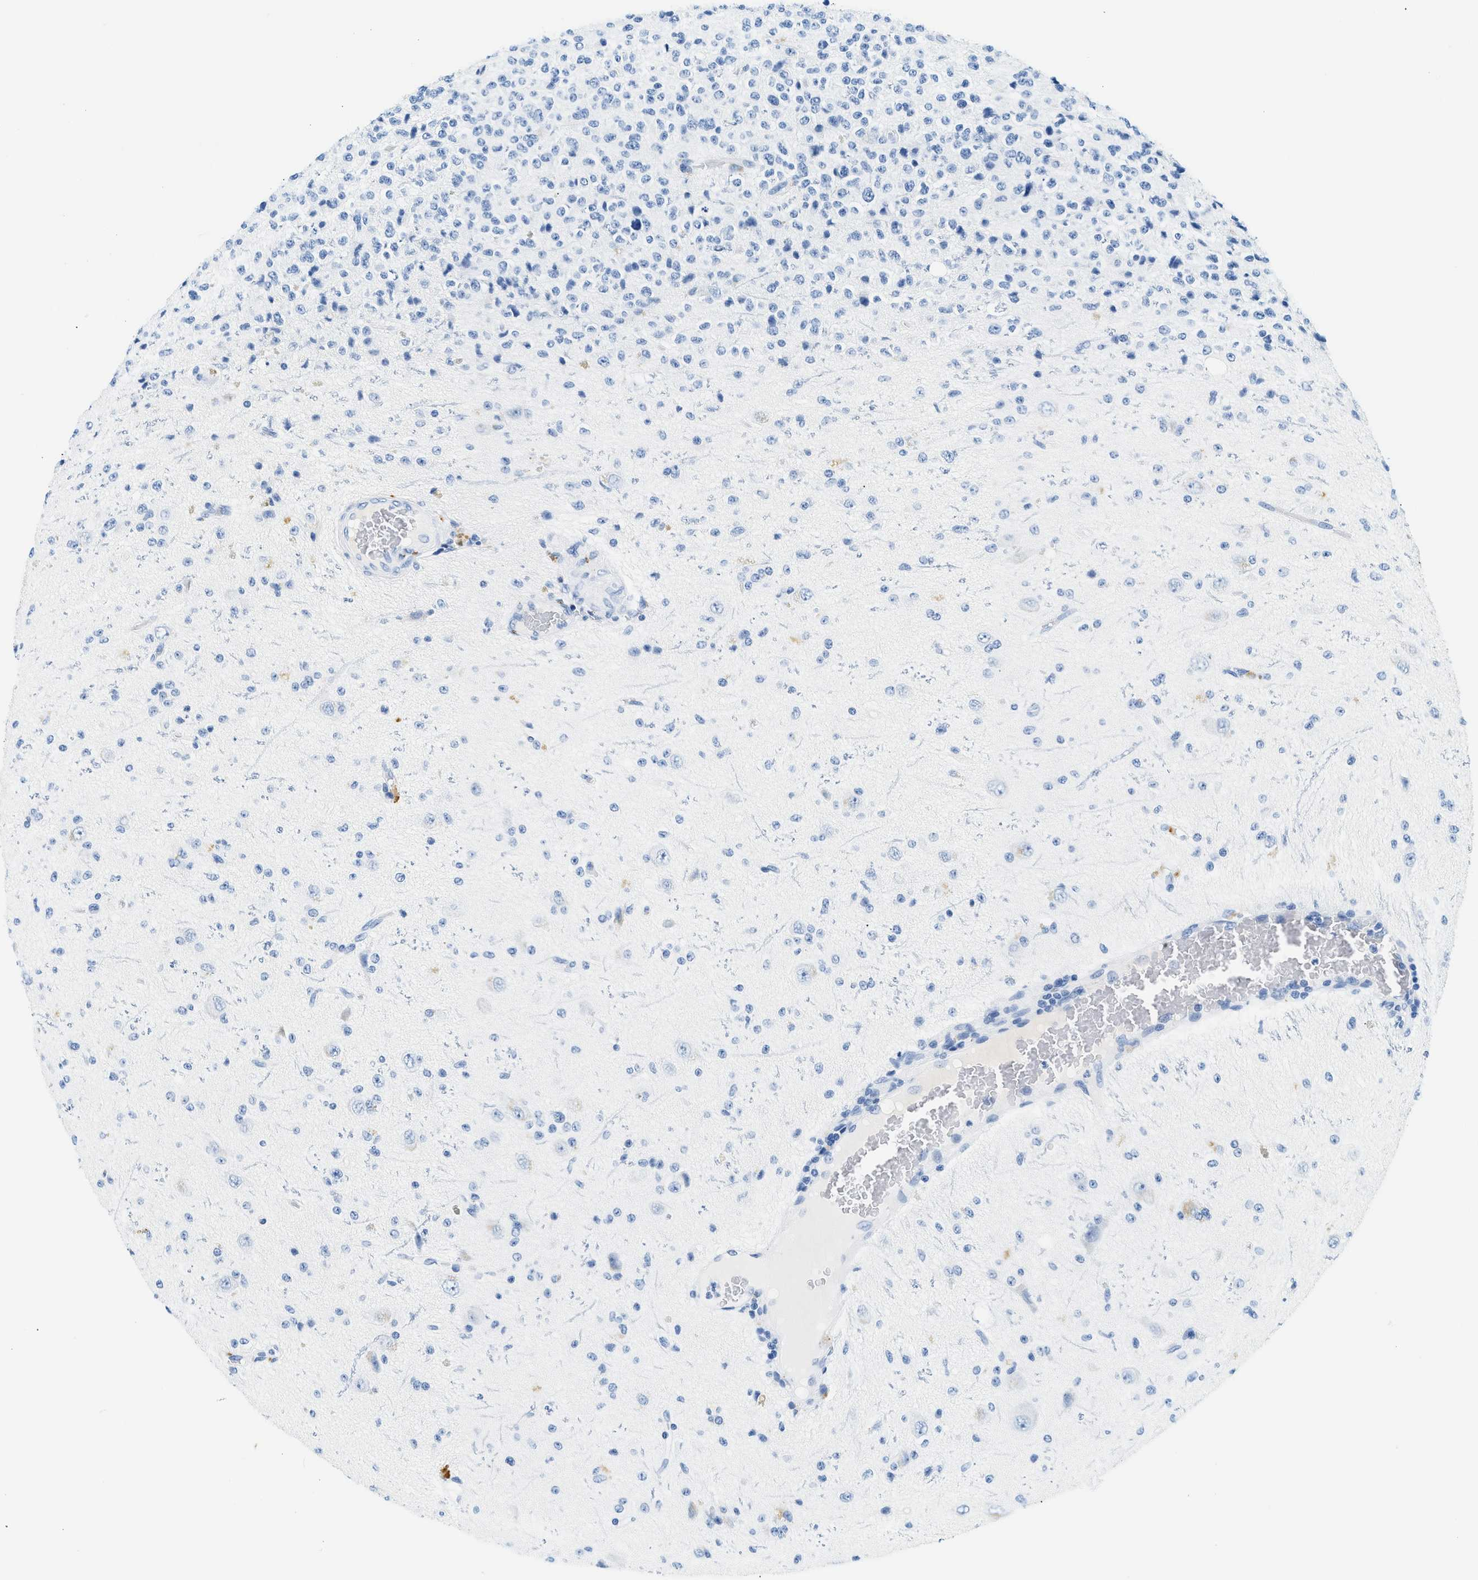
{"staining": {"intensity": "negative", "quantity": "none", "location": "none"}, "tissue": "glioma", "cell_type": "Tumor cells", "image_type": "cancer", "snomed": [{"axis": "morphology", "description": "Glioma, malignant, High grade"}, {"axis": "topography", "description": "pancreas cauda"}], "caption": "A photomicrograph of human glioma is negative for staining in tumor cells.", "gene": "STXBP2", "patient": {"sex": "male", "age": 60}}